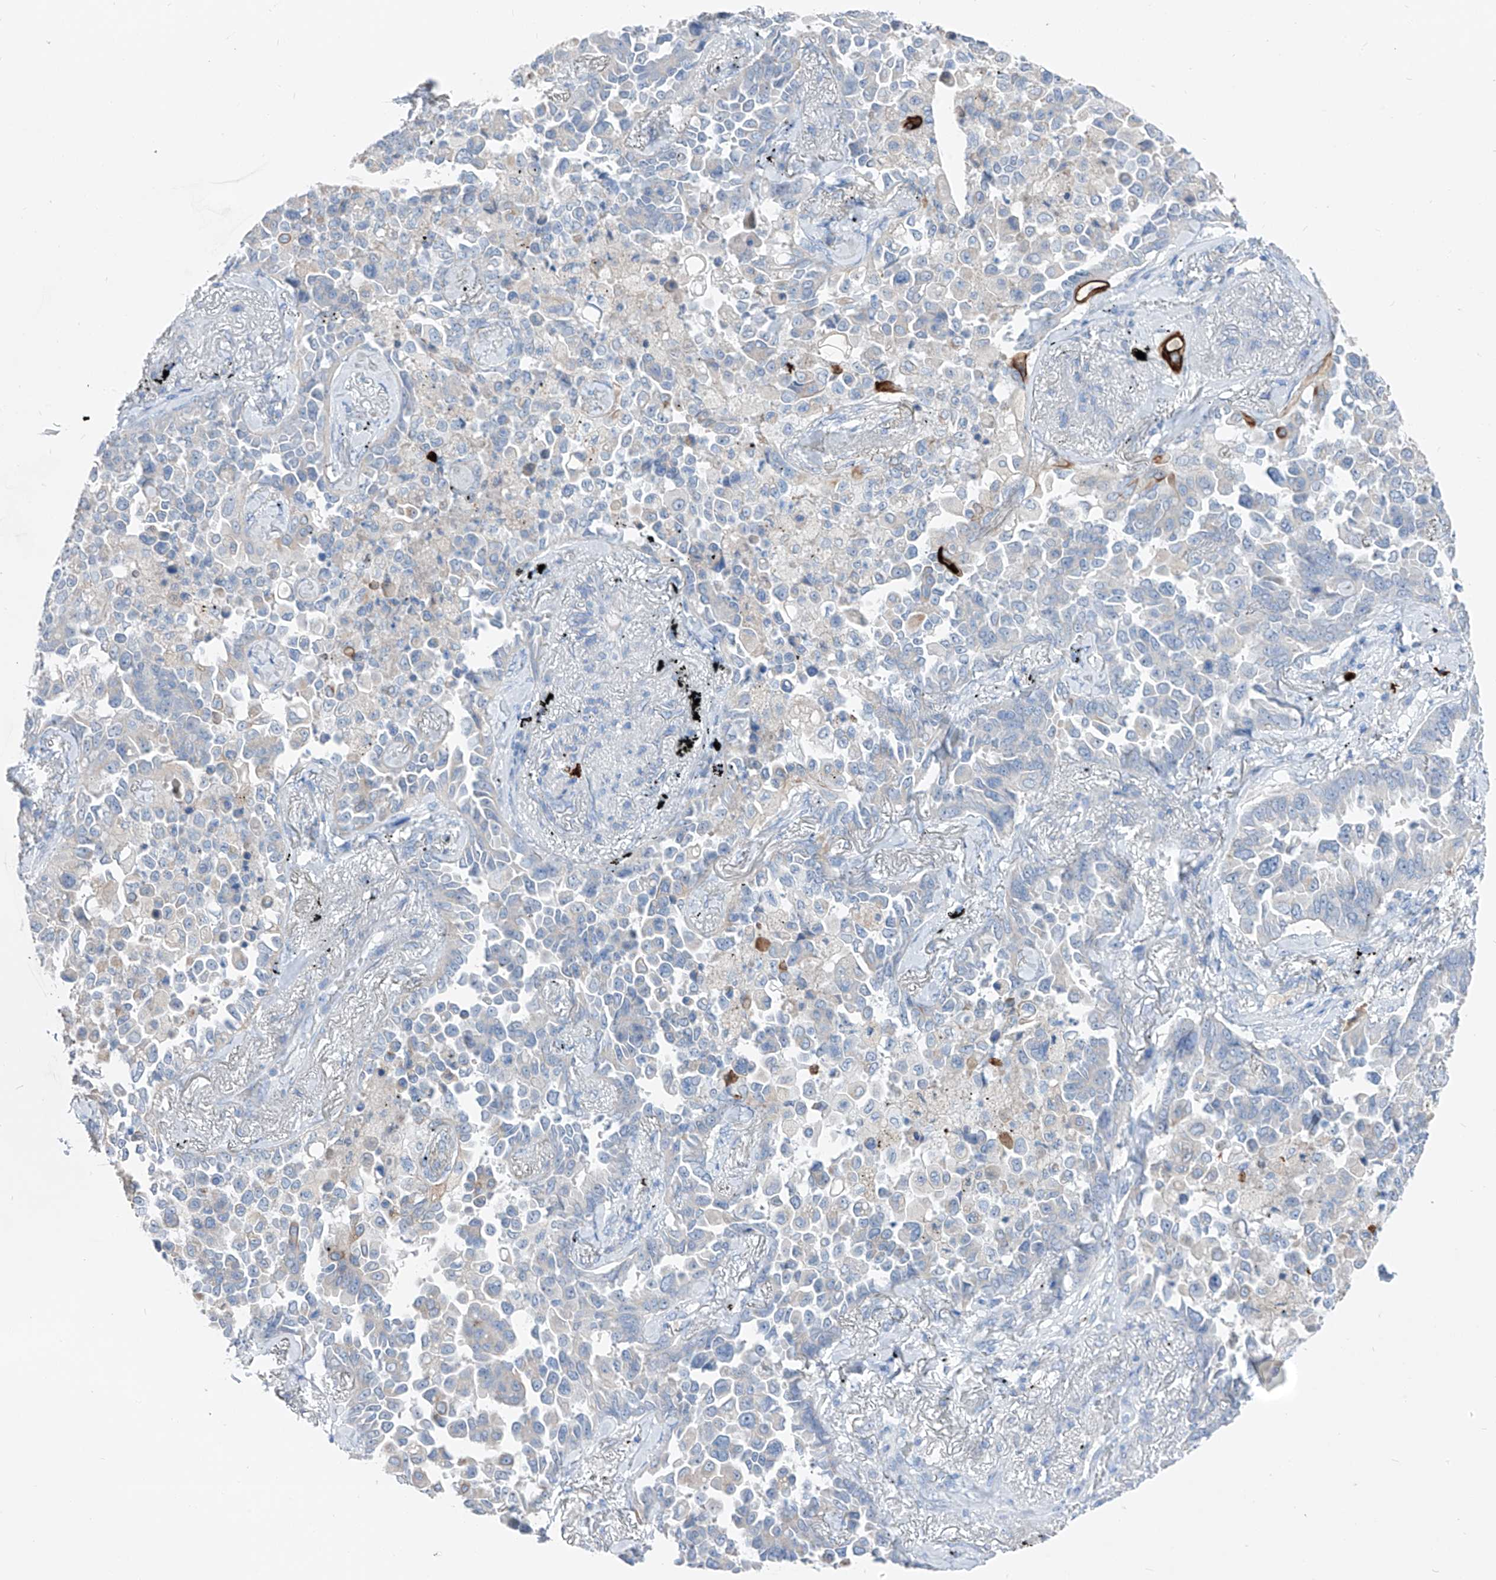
{"staining": {"intensity": "negative", "quantity": "none", "location": "none"}, "tissue": "lung cancer", "cell_type": "Tumor cells", "image_type": "cancer", "snomed": [{"axis": "morphology", "description": "Adenocarcinoma, NOS"}, {"axis": "topography", "description": "Lung"}], "caption": "Immunohistochemistry (IHC) photomicrograph of lung cancer (adenocarcinoma) stained for a protein (brown), which shows no positivity in tumor cells.", "gene": "FRS3", "patient": {"sex": "female", "age": 67}}